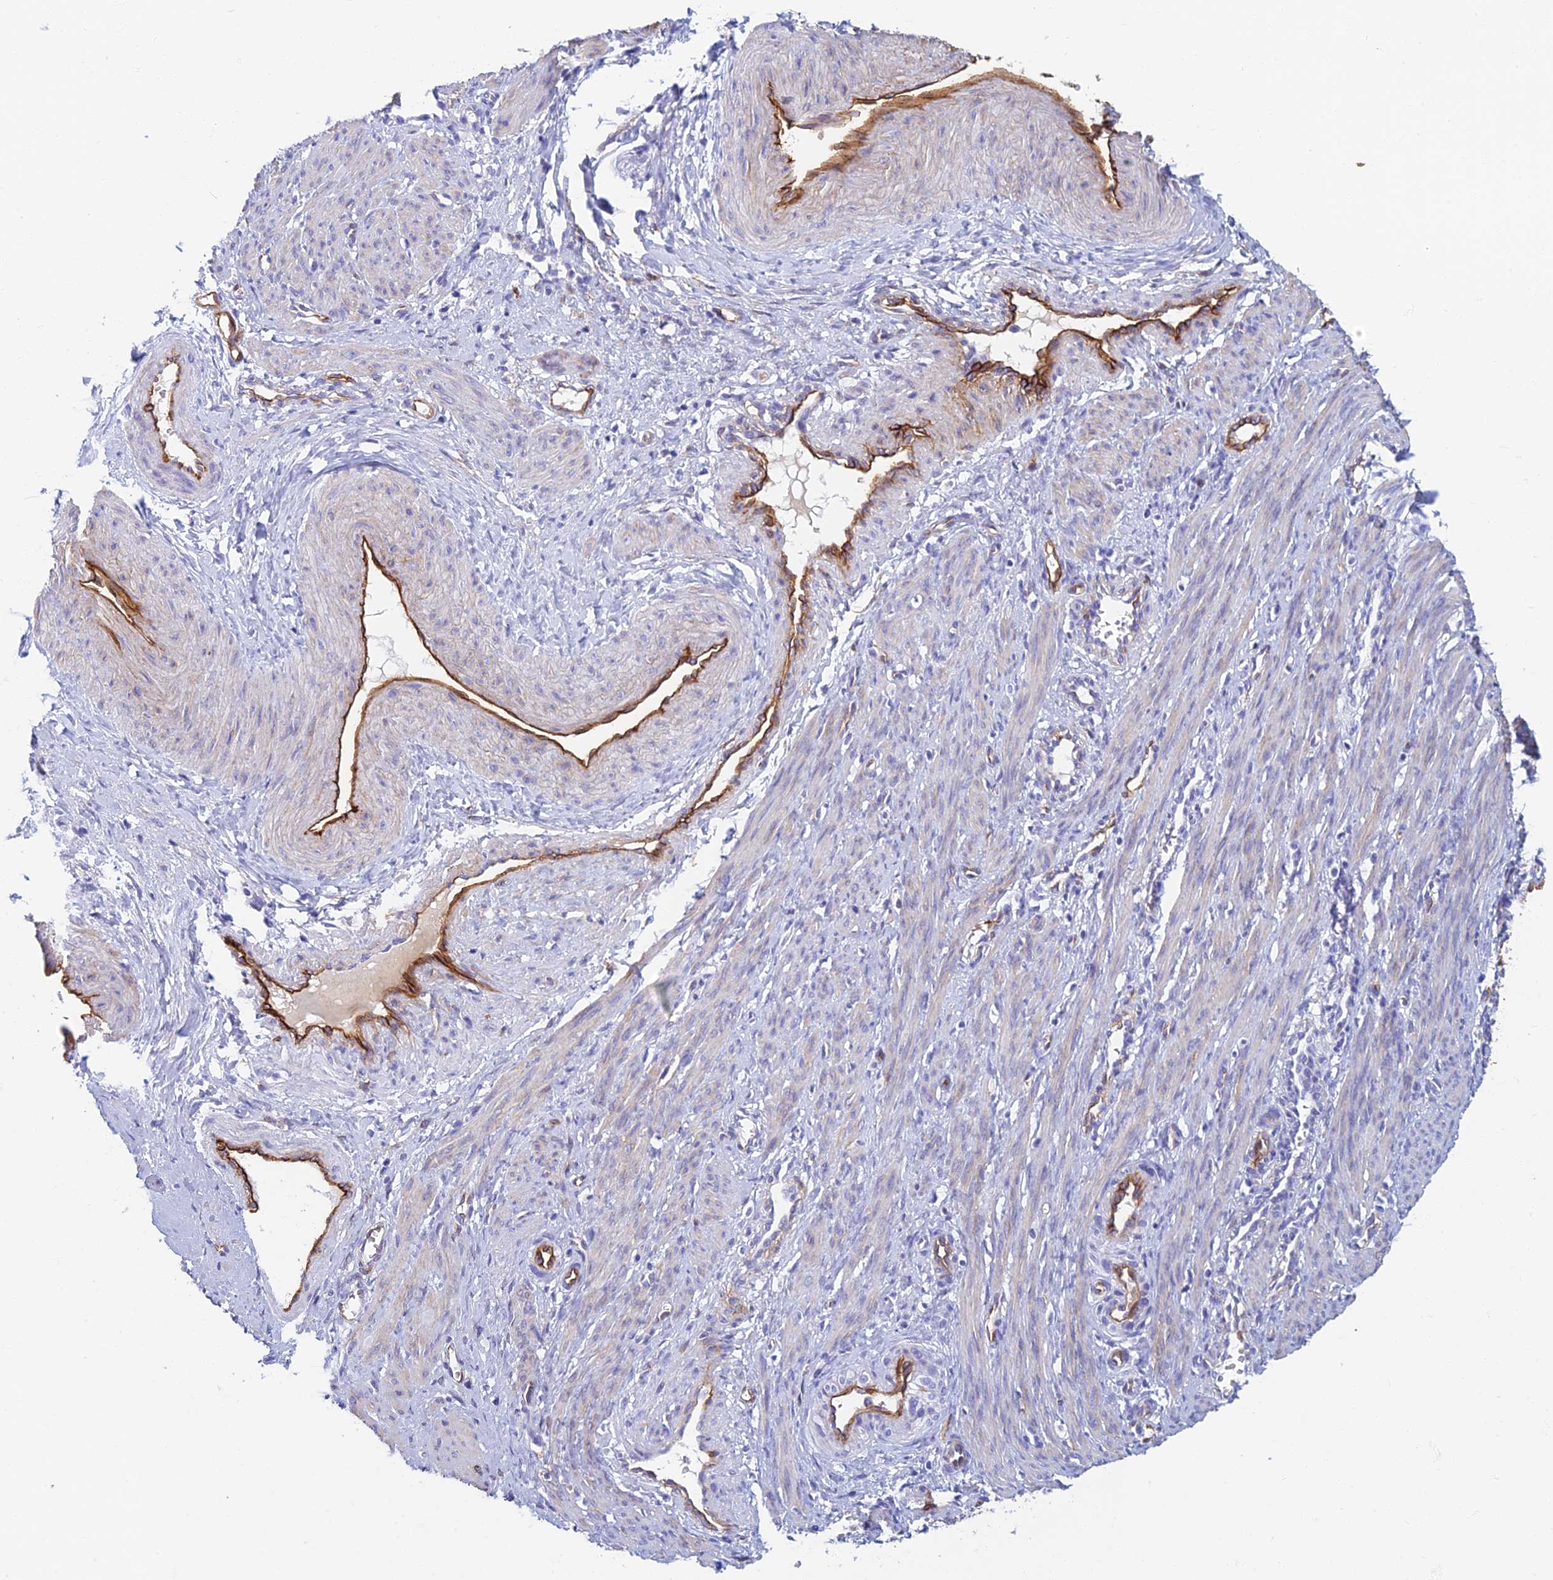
{"staining": {"intensity": "negative", "quantity": "none", "location": "none"}, "tissue": "smooth muscle", "cell_type": "Smooth muscle cells", "image_type": "normal", "snomed": [{"axis": "morphology", "description": "Normal tissue, NOS"}, {"axis": "topography", "description": "Endometrium"}], "caption": "DAB immunohistochemical staining of normal human smooth muscle reveals no significant staining in smooth muscle cells.", "gene": "ETFRF1", "patient": {"sex": "female", "age": 33}}